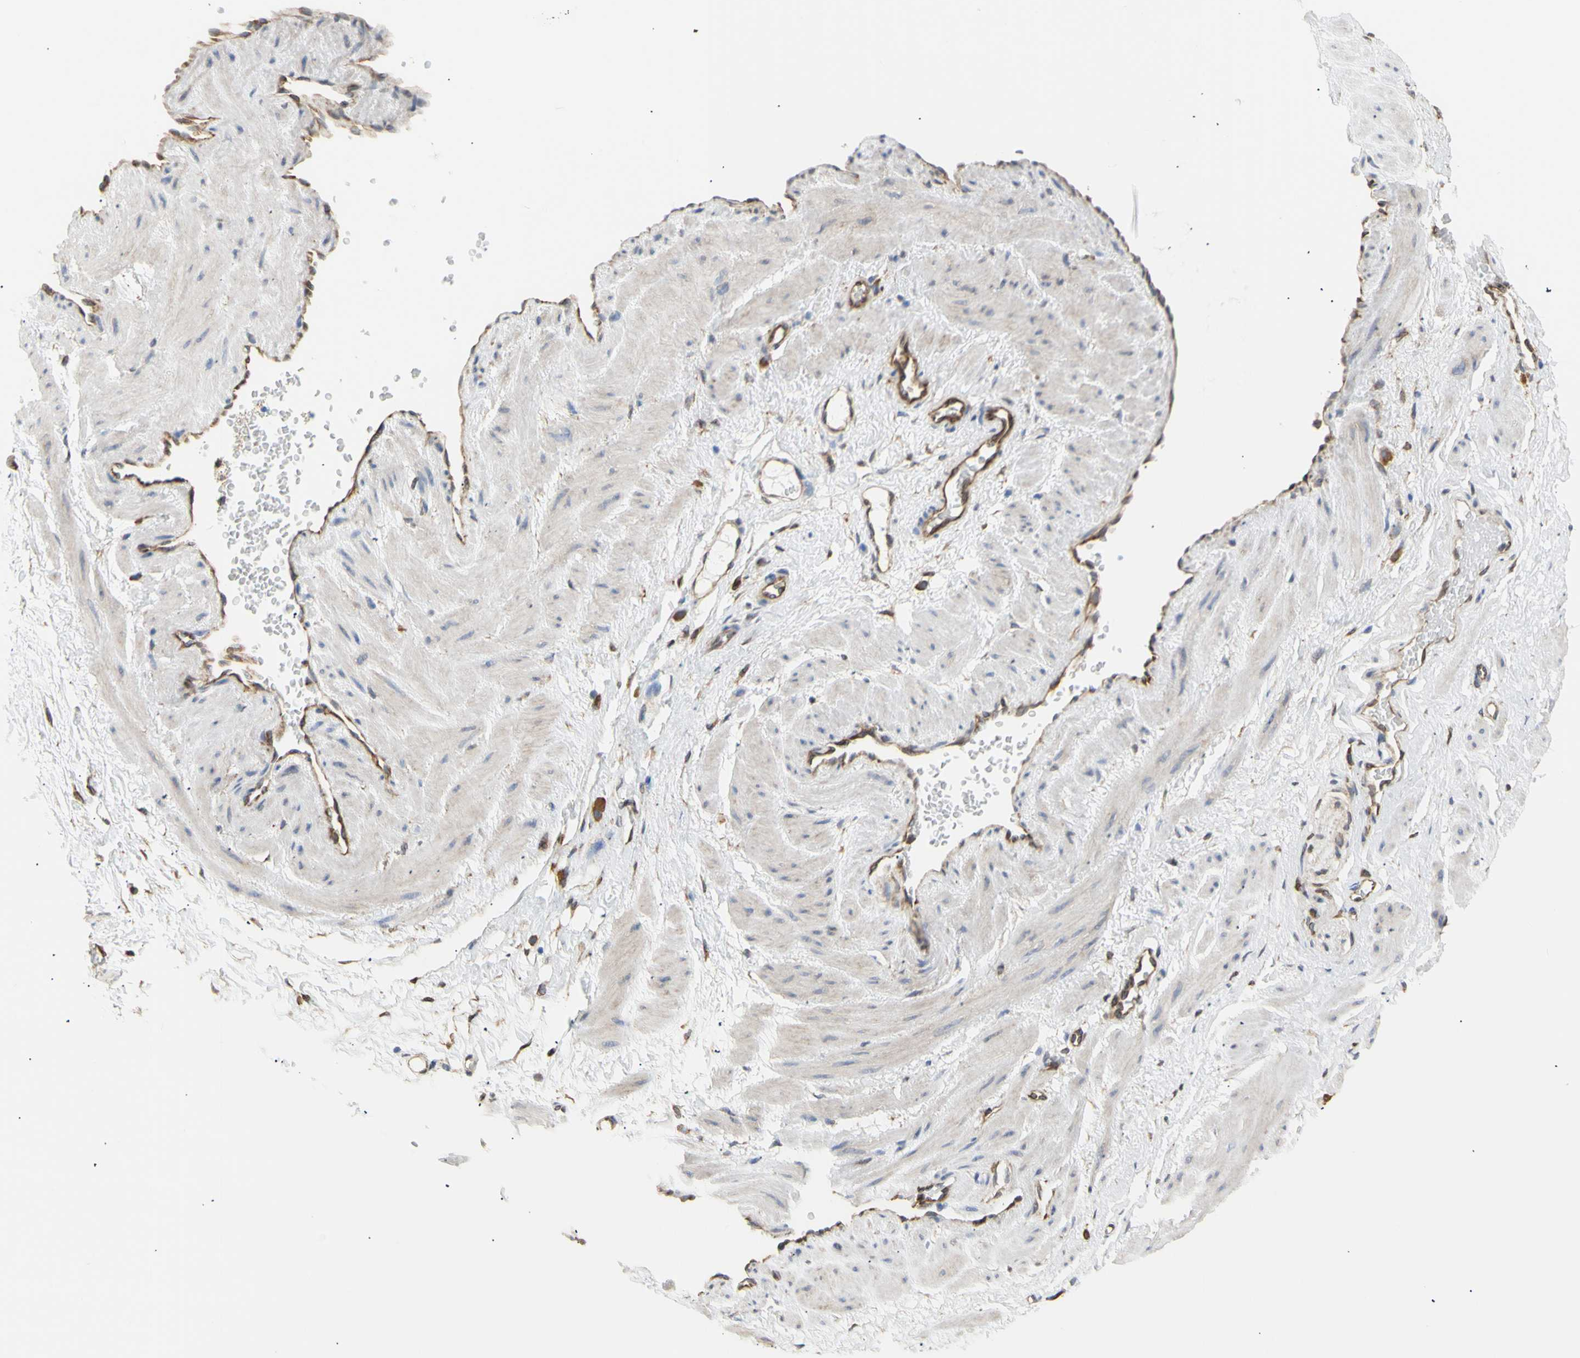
{"staining": {"intensity": "negative", "quantity": "none", "location": "none"}, "tissue": "adipose tissue", "cell_type": "Adipocytes", "image_type": "normal", "snomed": [{"axis": "morphology", "description": "Normal tissue, NOS"}, {"axis": "topography", "description": "Soft tissue"}, {"axis": "topography", "description": "Vascular tissue"}], "caption": "A photomicrograph of adipose tissue stained for a protein reveals no brown staining in adipocytes.", "gene": "ERLIN1", "patient": {"sex": "female", "age": 35}}